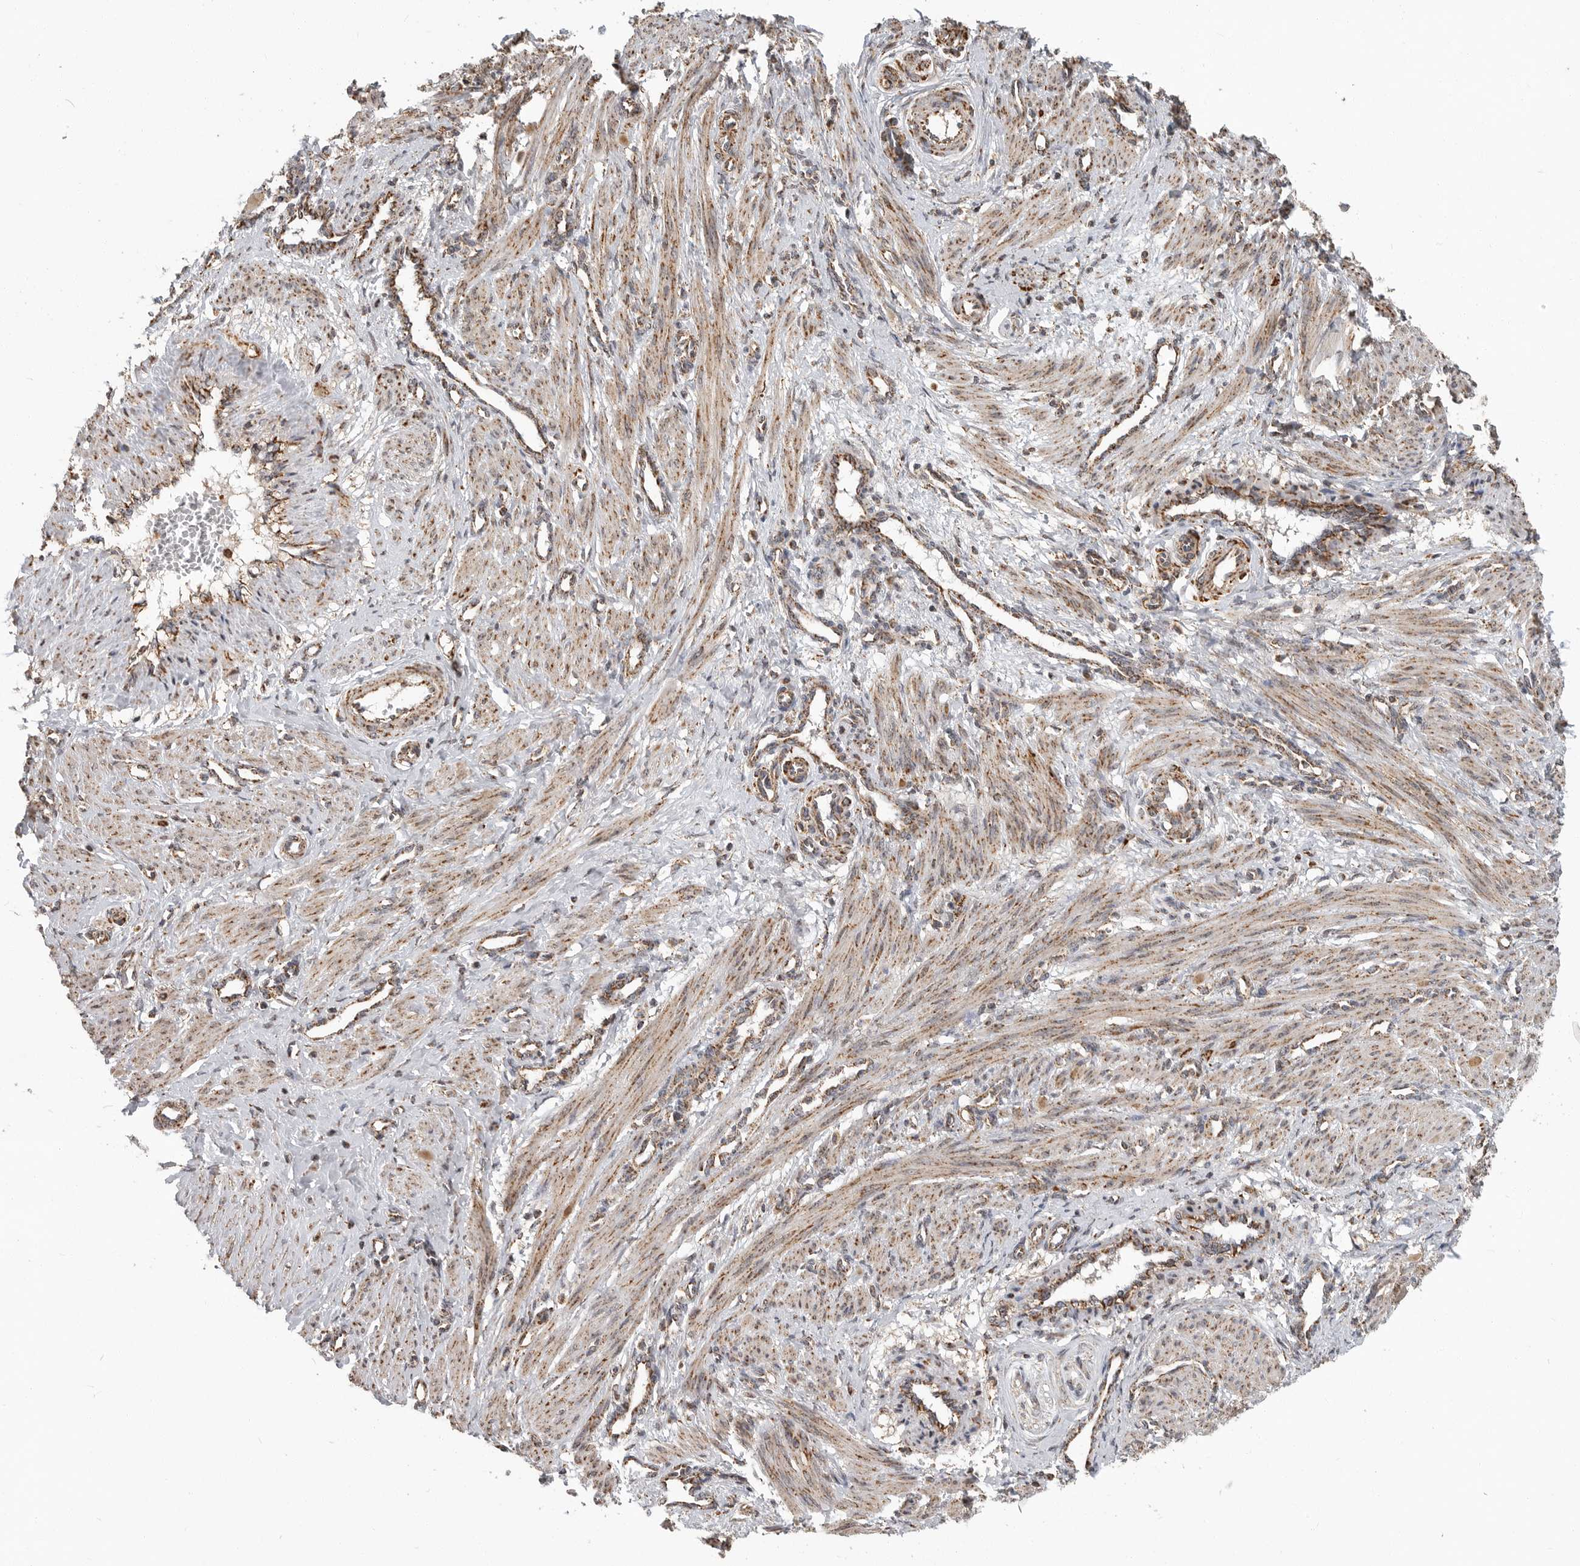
{"staining": {"intensity": "moderate", "quantity": ">75%", "location": "cytoplasmic/membranous"}, "tissue": "smooth muscle", "cell_type": "Smooth muscle cells", "image_type": "normal", "snomed": [{"axis": "morphology", "description": "Normal tissue, NOS"}, {"axis": "topography", "description": "Endometrium"}], "caption": "A high-resolution histopathology image shows immunohistochemistry staining of normal smooth muscle, which displays moderate cytoplasmic/membranous staining in about >75% of smooth muscle cells.", "gene": "GCNT2", "patient": {"sex": "female", "age": 33}}